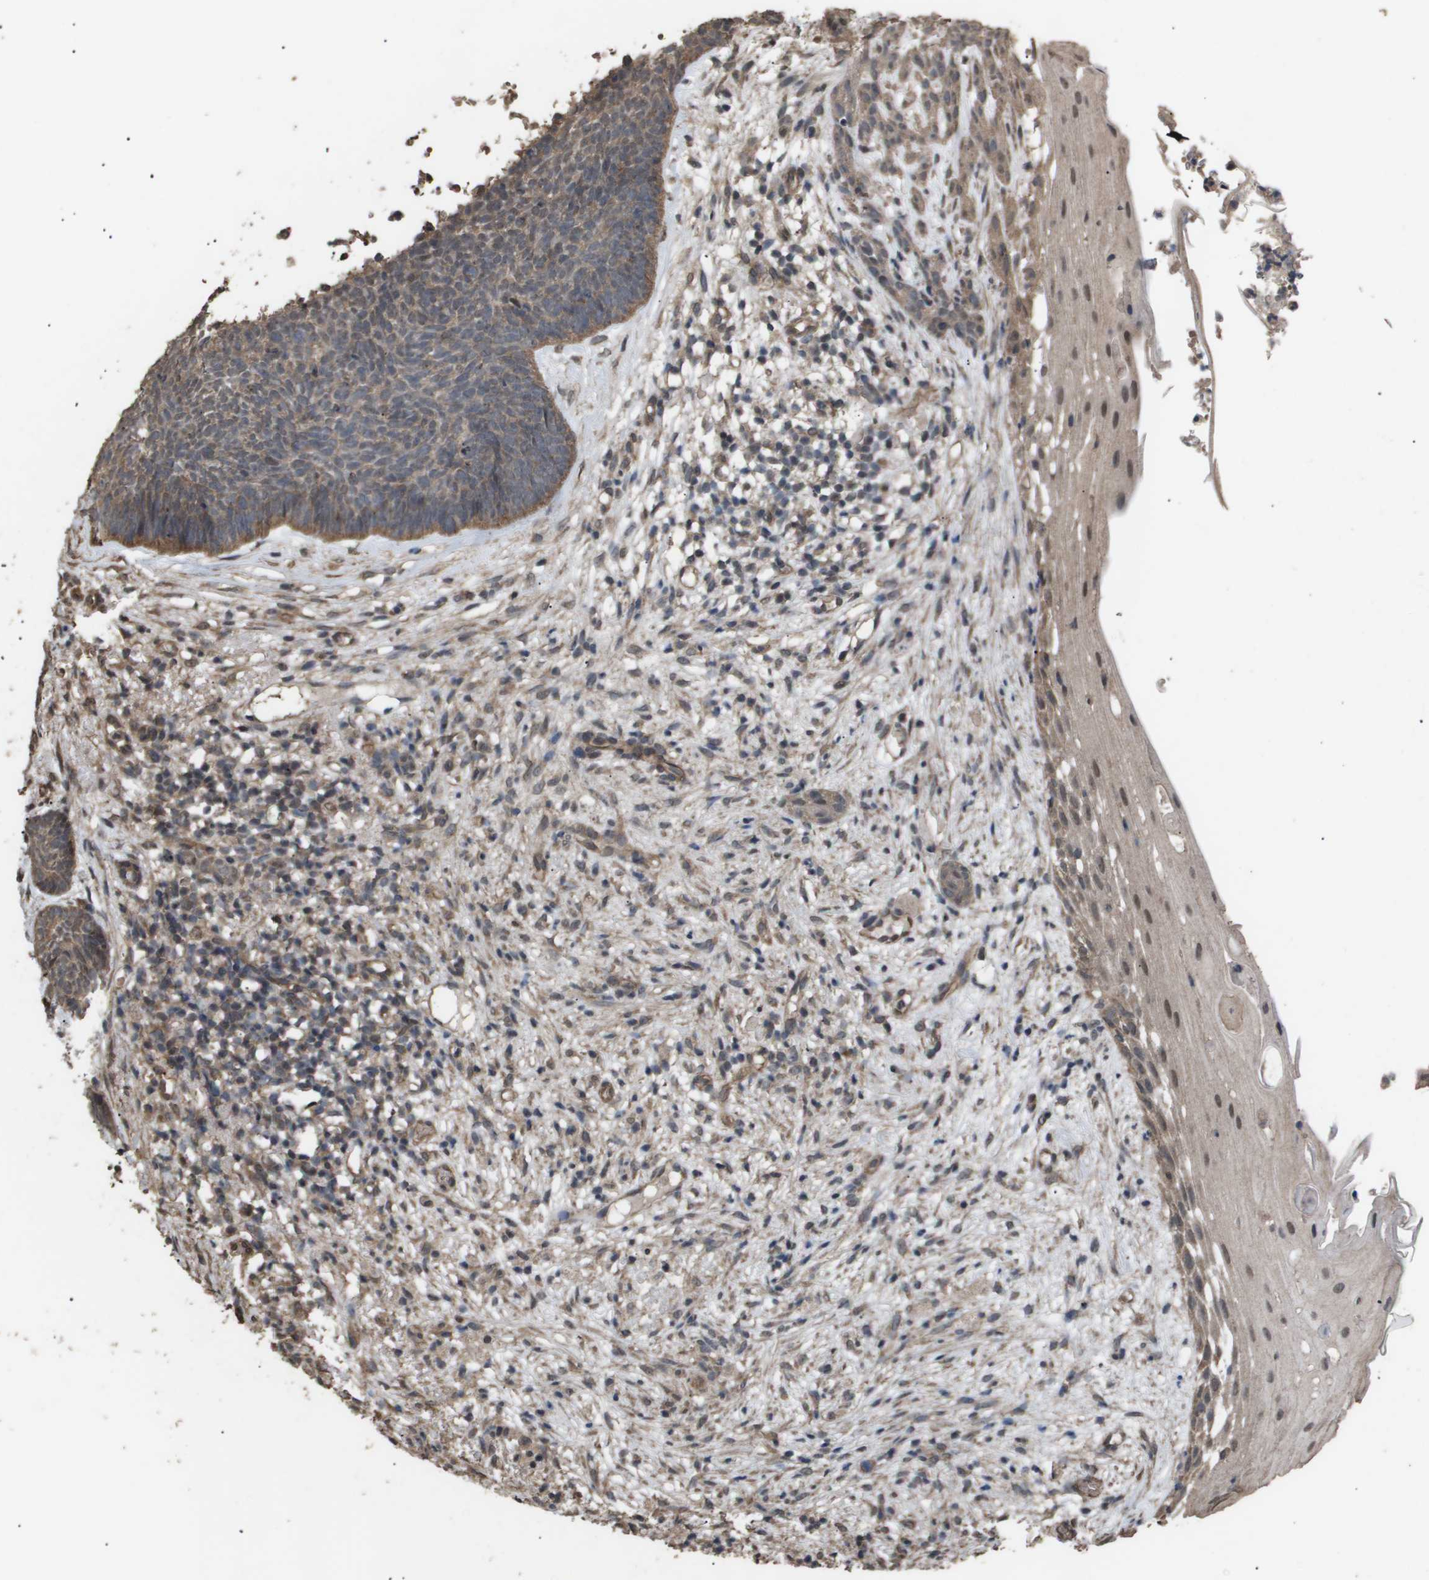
{"staining": {"intensity": "moderate", "quantity": ">75%", "location": "cytoplasmic/membranous"}, "tissue": "skin cancer", "cell_type": "Tumor cells", "image_type": "cancer", "snomed": [{"axis": "morphology", "description": "Basal cell carcinoma"}, {"axis": "topography", "description": "Skin"}], "caption": "Basal cell carcinoma (skin) stained with a protein marker shows moderate staining in tumor cells.", "gene": "CUL5", "patient": {"sex": "female", "age": 70}}